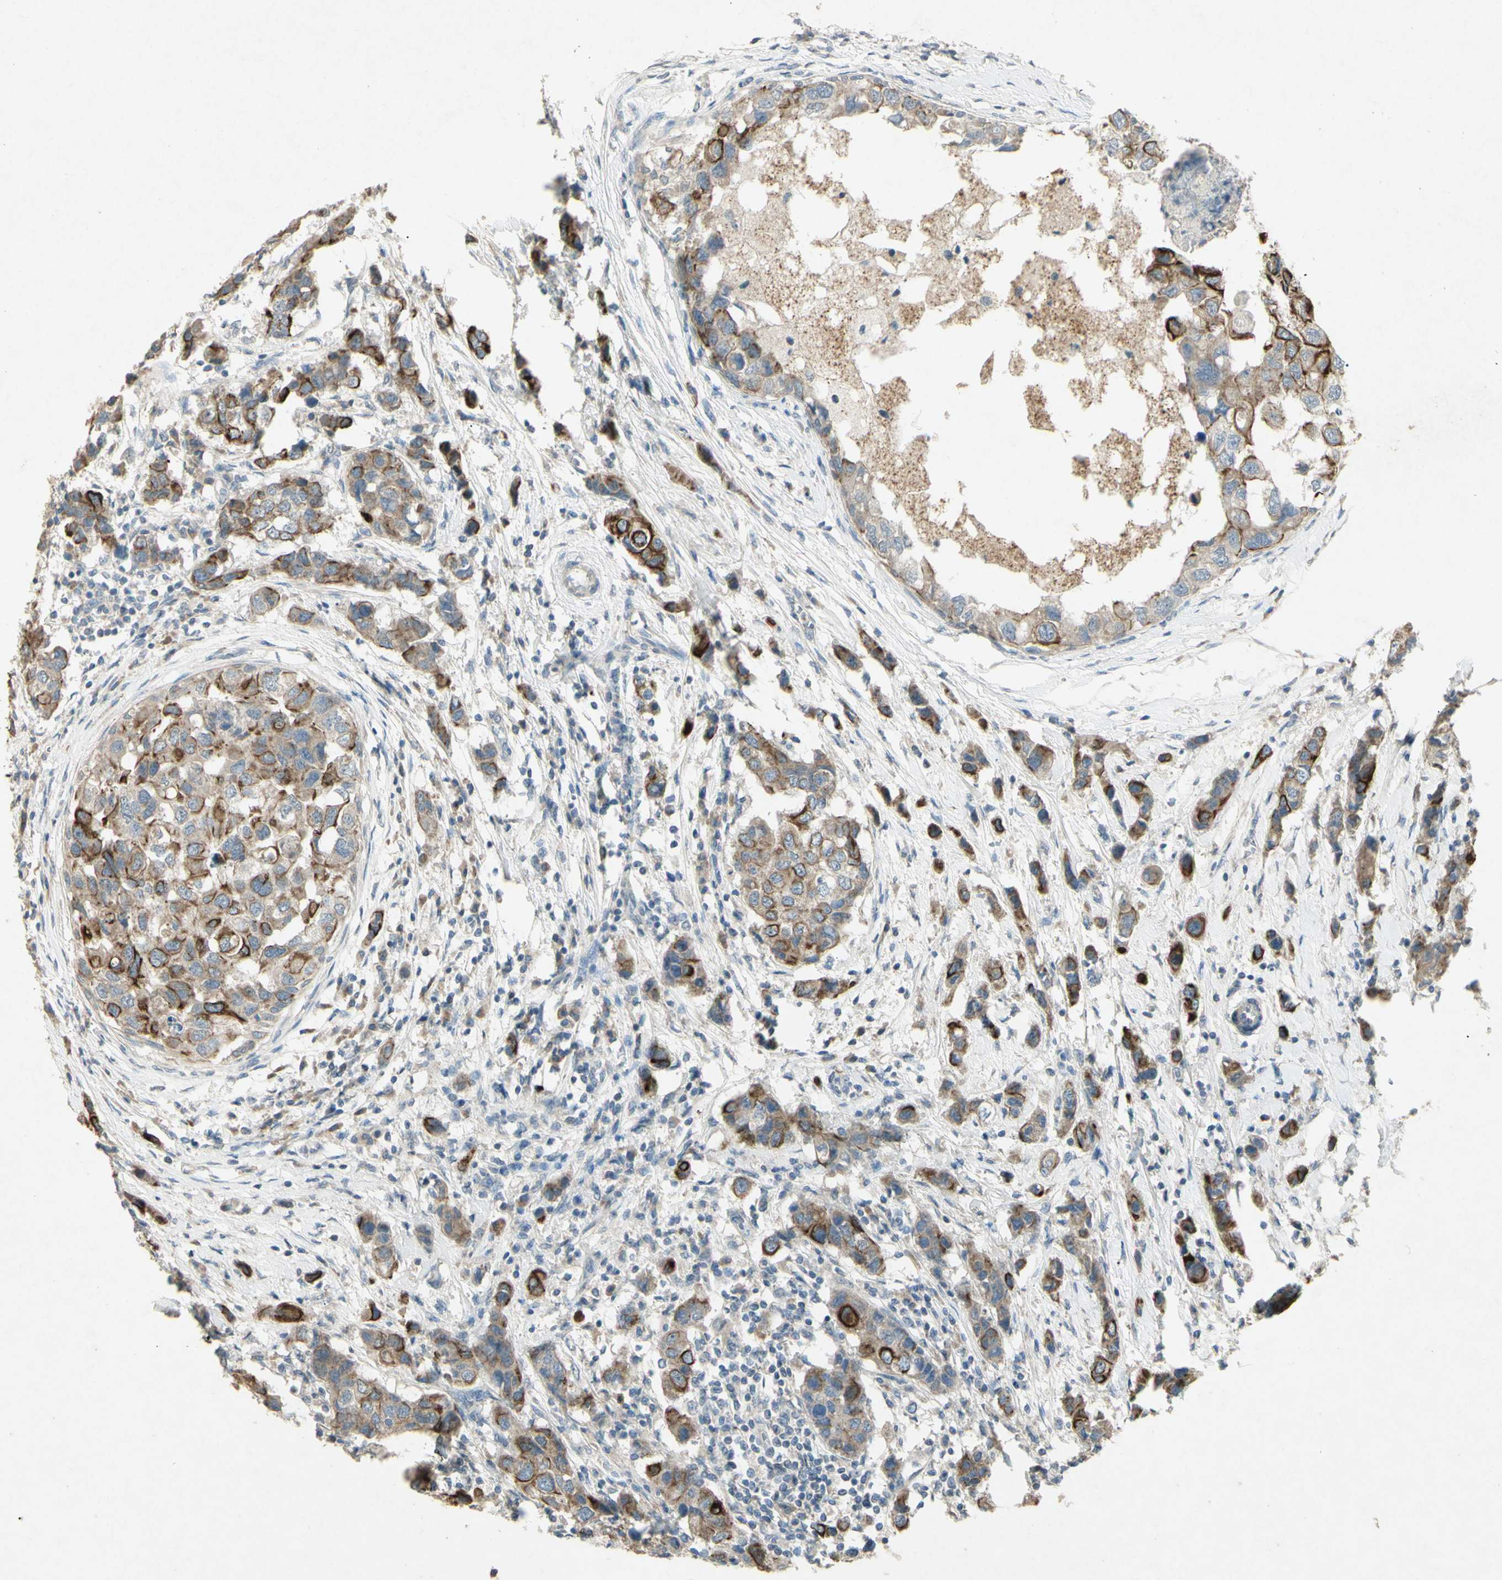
{"staining": {"intensity": "strong", "quantity": ">75%", "location": "cytoplasmic/membranous"}, "tissue": "breast cancer", "cell_type": "Tumor cells", "image_type": "cancer", "snomed": [{"axis": "morphology", "description": "Normal tissue, NOS"}, {"axis": "morphology", "description": "Duct carcinoma"}, {"axis": "topography", "description": "Breast"}], "caption": "IHC image of breast cancer stained for a protein (brown), which shows high levels of strong cytoplasmic/membranous expression in about >75% of tumor cells.", "gene": "TIMM21", "patient": {"sex": "female", "age": 50}}